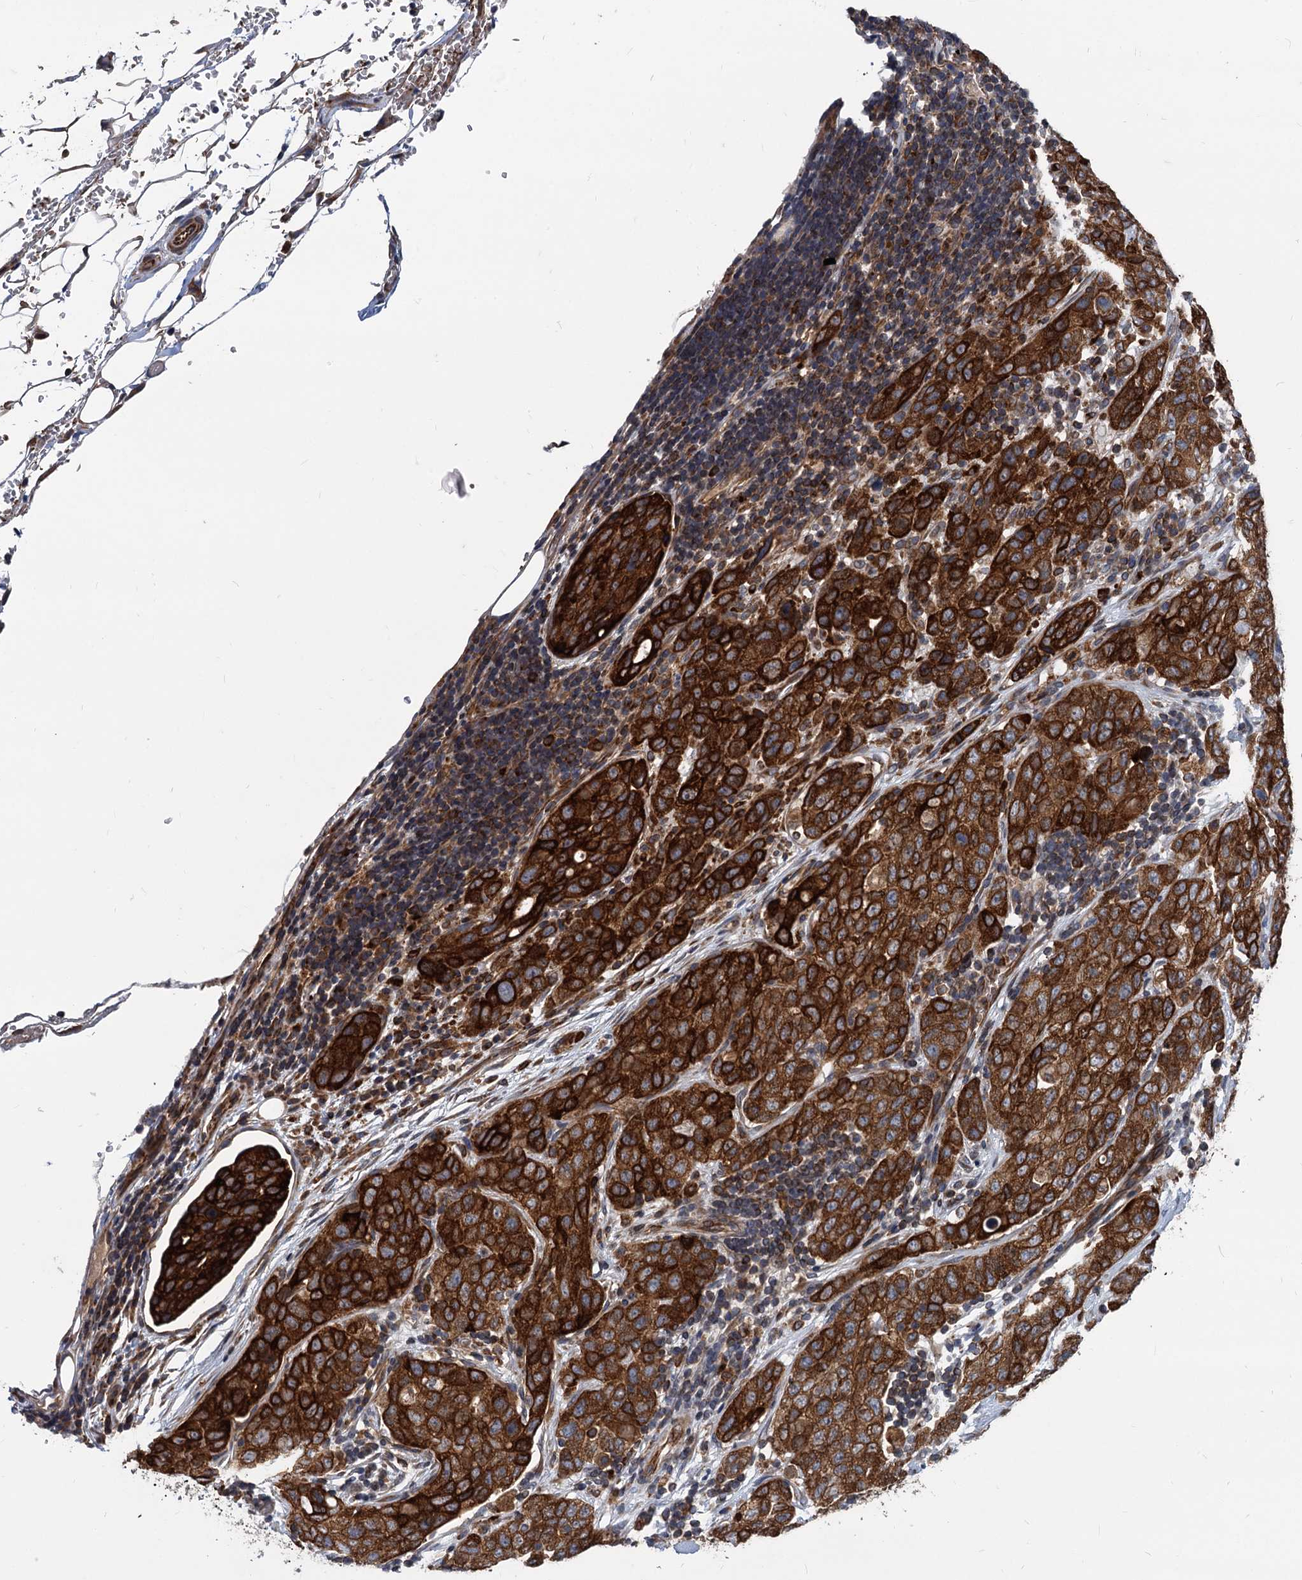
{"staining": {"intensity": "strong", "quantity": ">75%", "location": "cytoplasmic/membranous"}, "tissue": "stomach cancer", "cell_type": "Tumor cells", "image_type": "cancer", "snomed": [{"axis": "morphology", "description": "Normal tissue, NOS"}, {"axis": "morphology", "description": "Adenocarcinoma, NOS"}, {"axis": "topography", "description": "Lymph node"}, {"axis": "topography", "description": "Stomach"}], "caption": "The image exhibits immunohistochemical staining of stomach cancer. There is strong cytoplasmic/membranous positivity is present in approximately >75% of tumor cells.", "gene": "STIM1", "patient": {"sex": "male", "age": 48}}